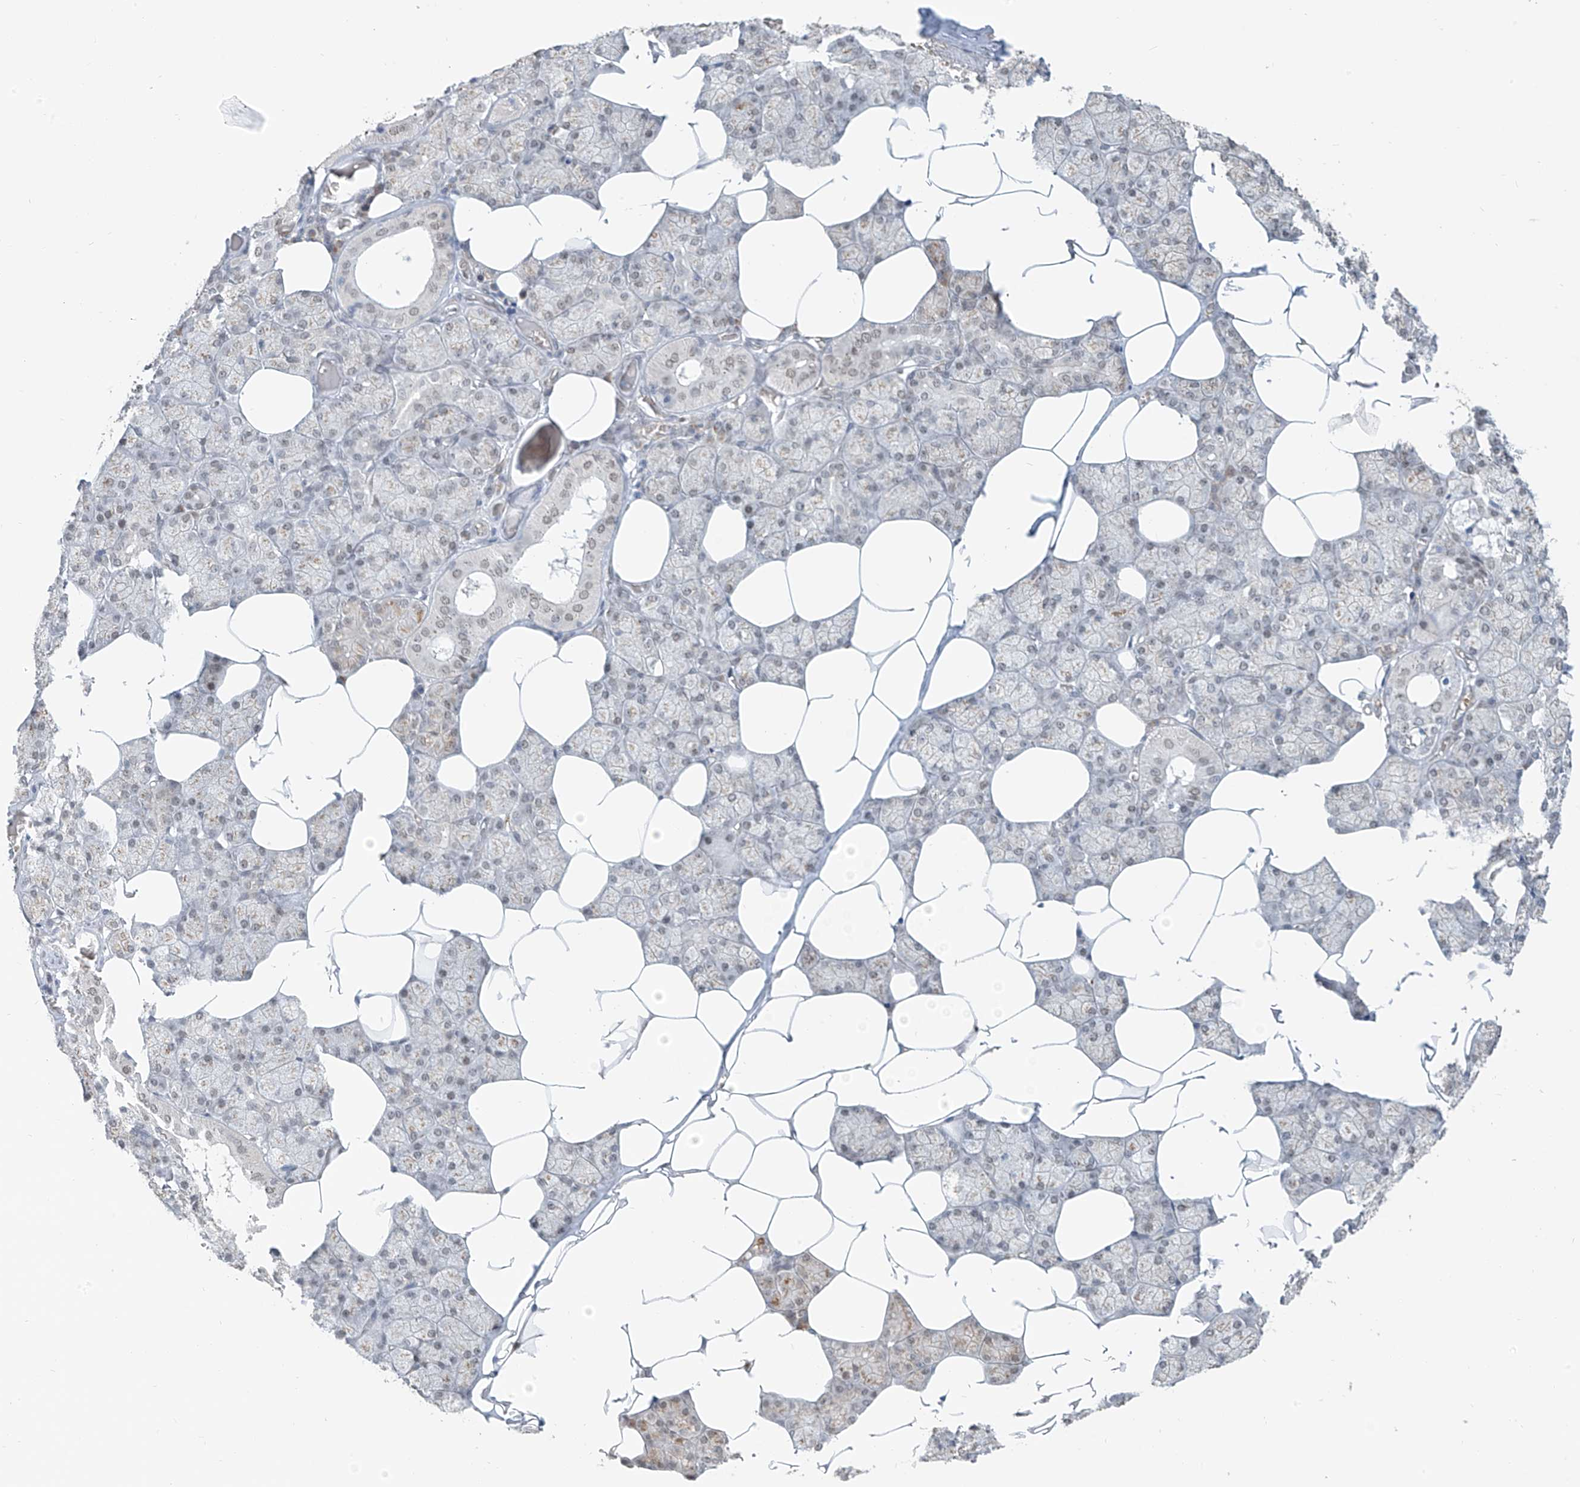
{"staining": {"intensity": "weak", "quantity": ">75%", "location": "nuclear"}, "tissue": "salivary gland", "cell_type": "Glandular cells", "image_type": "normal", "snomed": [{"axis": "morphology", "description": "Normal tissue, NOS"}, {"axis": "topography", "description": "Salivary gland"}], "caption": "DAB (3,3'-diaminobenzidine) immunohistochemical staining of benign salivary gland exhibits weak nuclear protein positivity in about >75% of glandular cells.", "gene": "MCM9", "patient": {"sex": "male", "age": 62}}